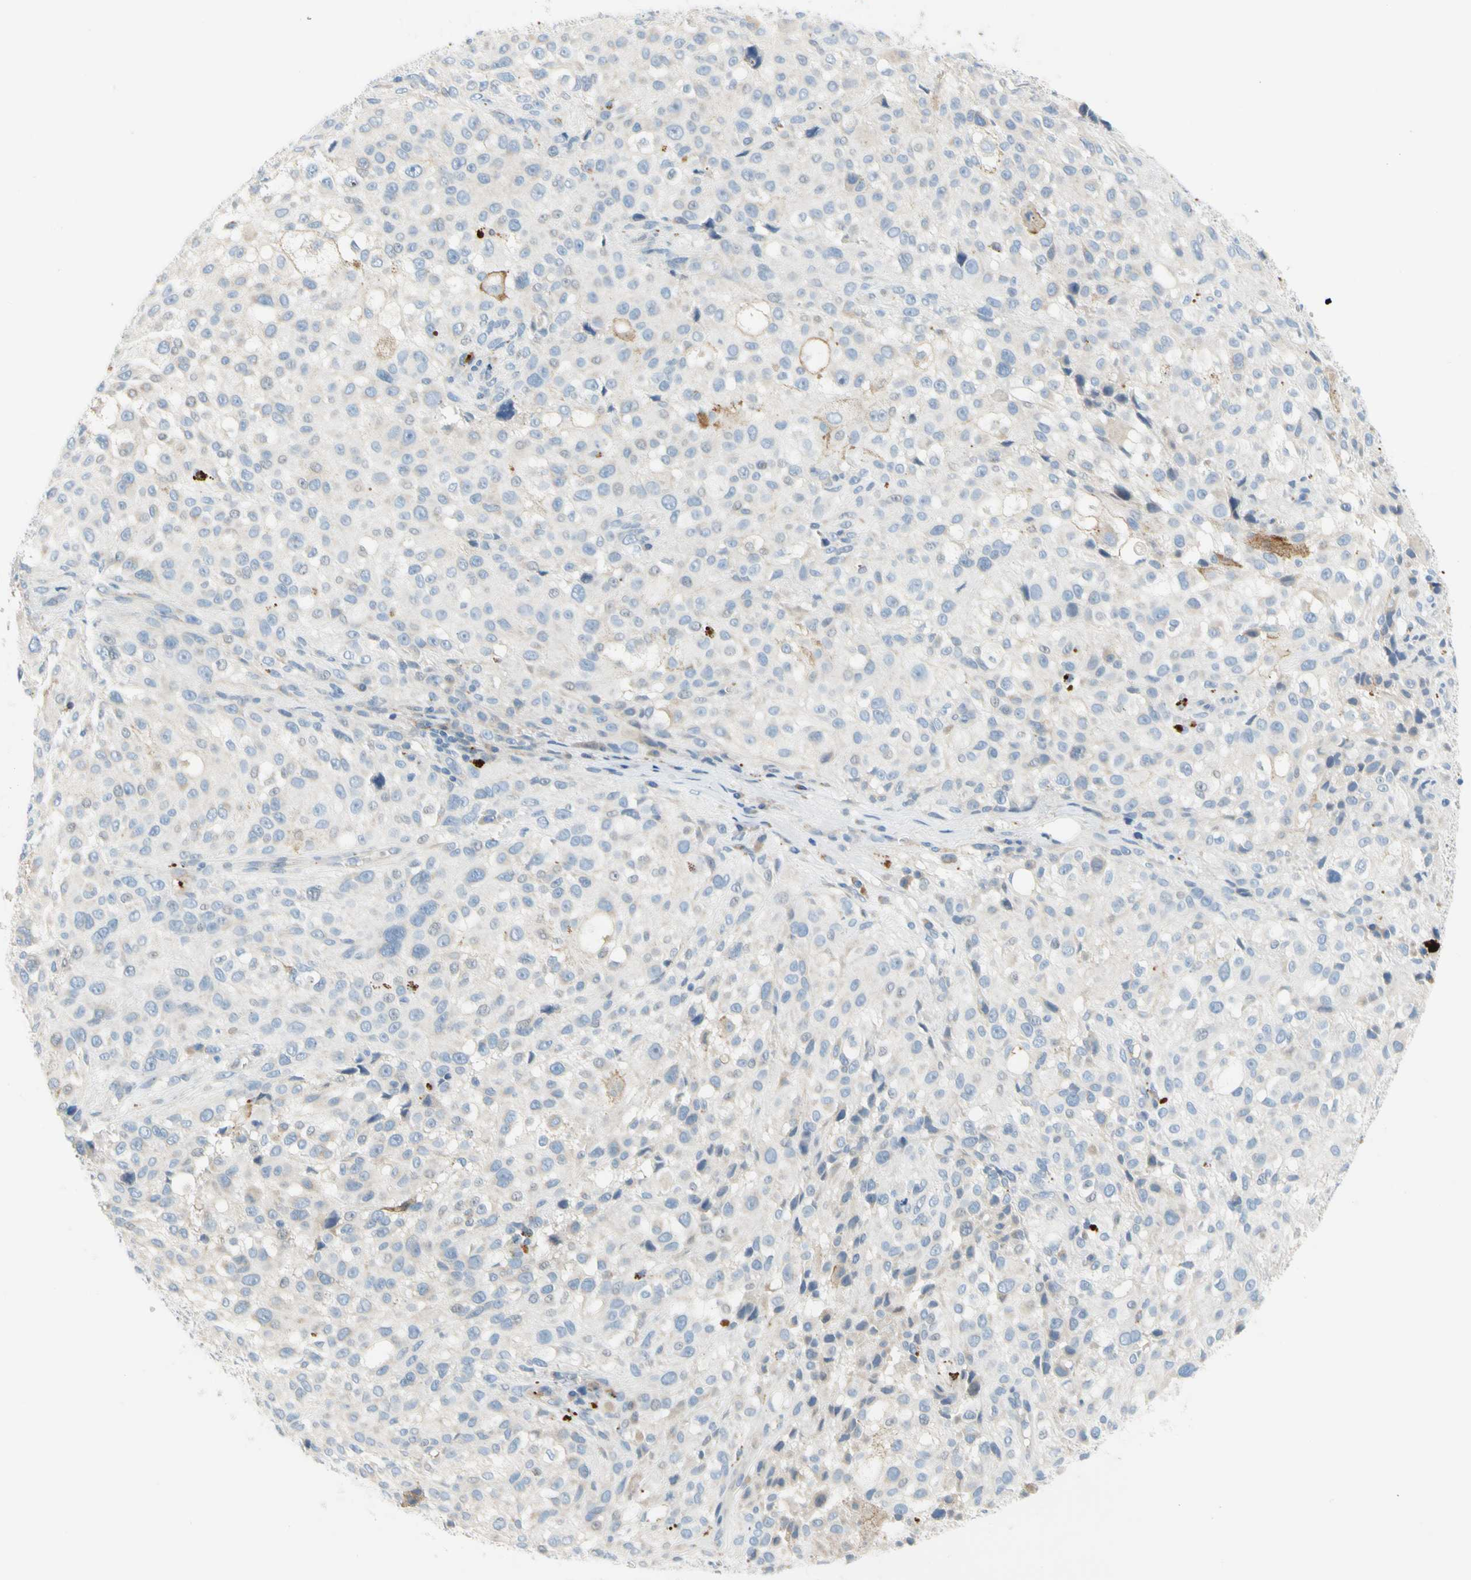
{"staining": {"intensity": "negative", "quantity": "none", "location": "none"}, "tissue": "melanoma", "cell_type": "Tumor cells", "image_type": "cancer", "snomed": [{"axis": "morphology", "description": "Necrosis, NOS"}, {"axis": "morphology", "description": "Malignant melanoma, NOS"}, {"axis": "topography", "description": "Skin"}], "caption": "Photomicrograph shows no protein positivity in tumor cells of malignant melanoma tissue.", "gene": "PPBP", "patient": {"sex": "female", "age": 87}}